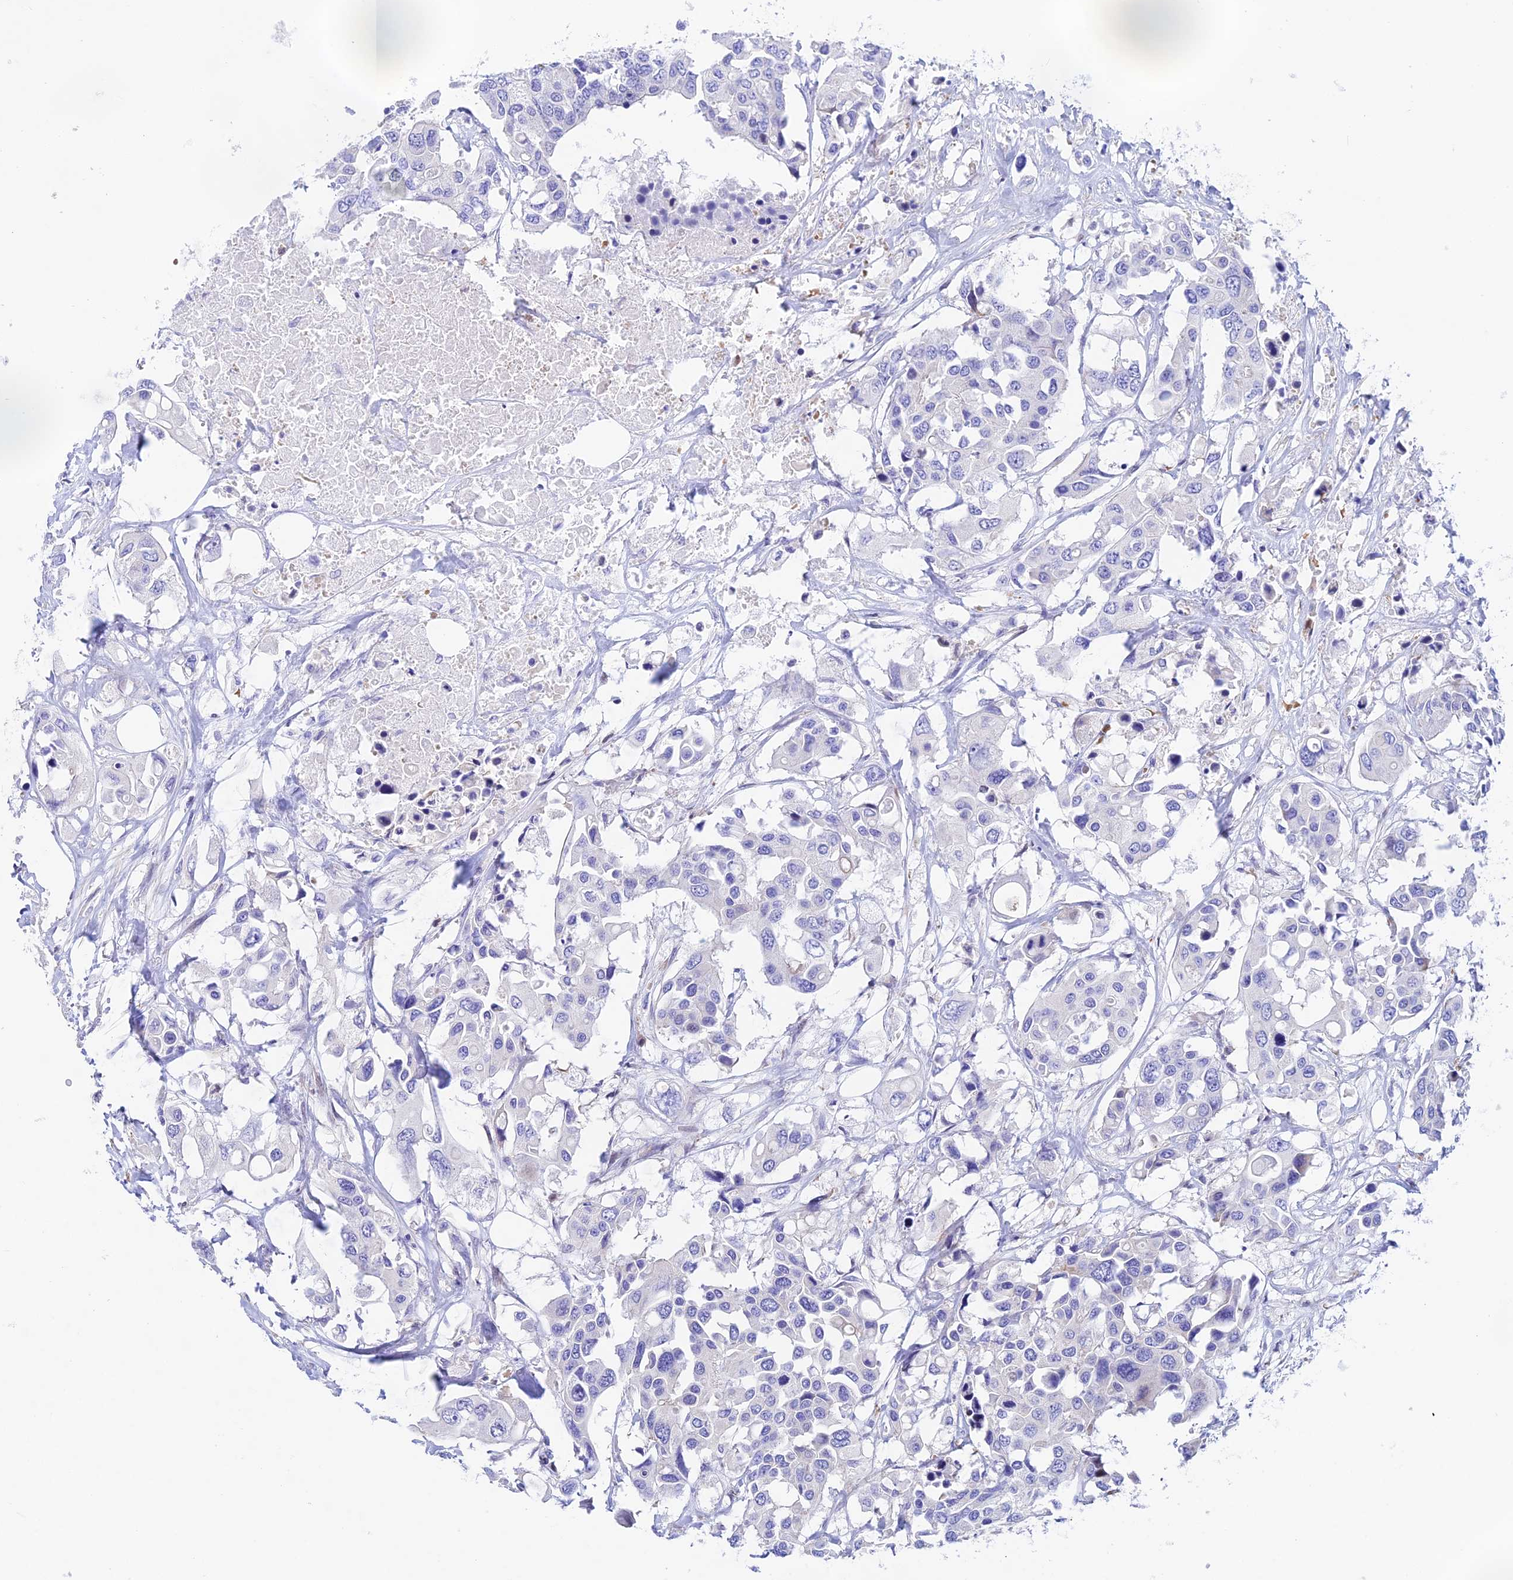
{"staining": {"intensity": "negative", "quantity": "none", "location": "none"}, "tissue": "colorectal cancer", "cell_type": "Tumor cells", "image_type": "cancer", "snomed": [{"axis": "morphology", "description": "Adenocarcinoma, NOS"}, {"axis": "topography", "description": "Colon"}], "caption": "Micrograph shows no significant protein positivity in tumor cells of colorectal adenocarcinoma.", "gene": "PRIM1", "patient": {"sex": "male", "age": 77}}